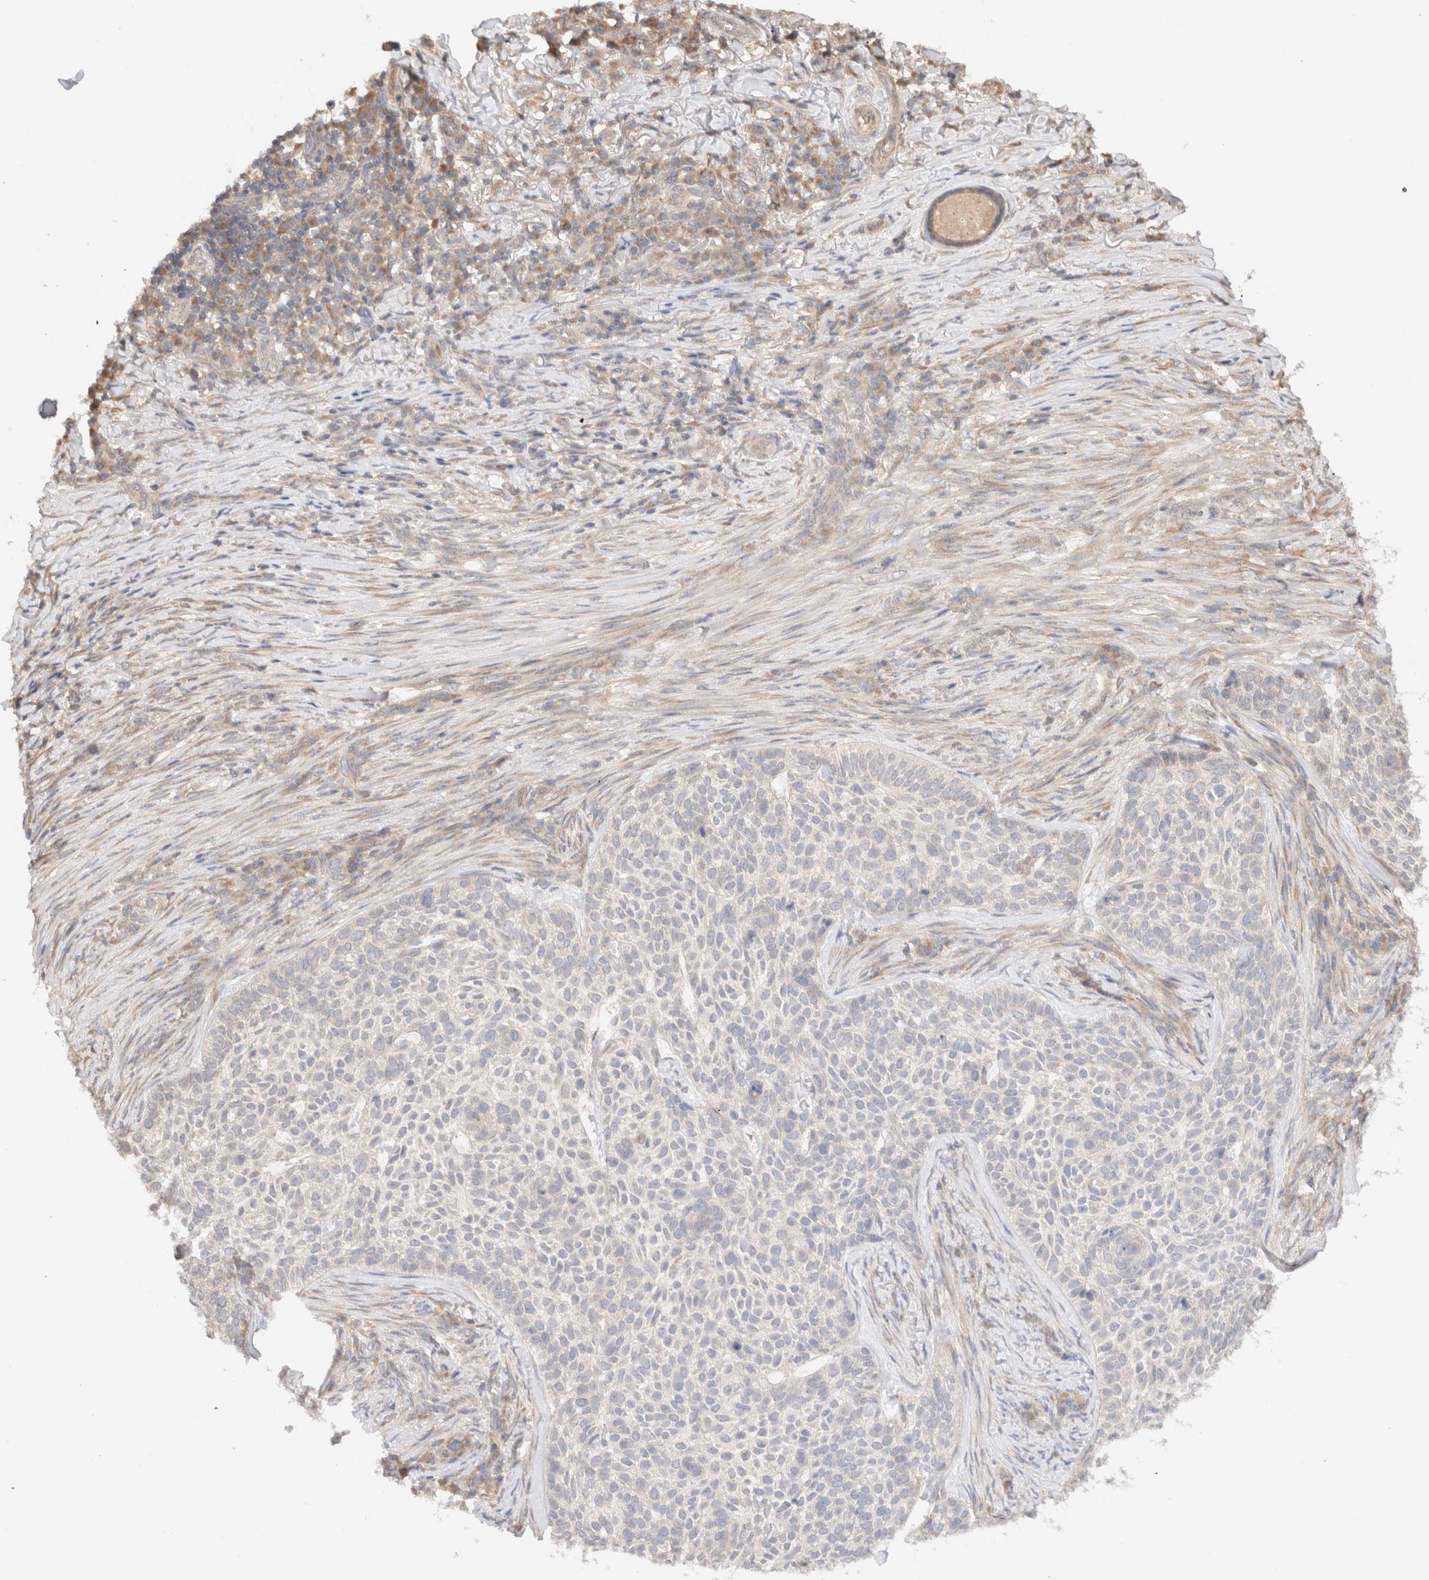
{"staining": {"intensity": "weak", "quantity": "<25%", "location": "cytoplasmic/membranous"}, "tissue": "skin cancer", "cell_type": "Tumor cells", "image_type": "cancer", "snomed": [{"axis": "morphology", "description": "Basal cell carcinoma"}, {"axis": "topography", "description": "Skin"}], "caption": "Immunohistochemical staining of human skin cancer exhibits no significant expression in tumor cells.", "gene": "KLHL20", "patient": {"sex": "female", "age": 64}}